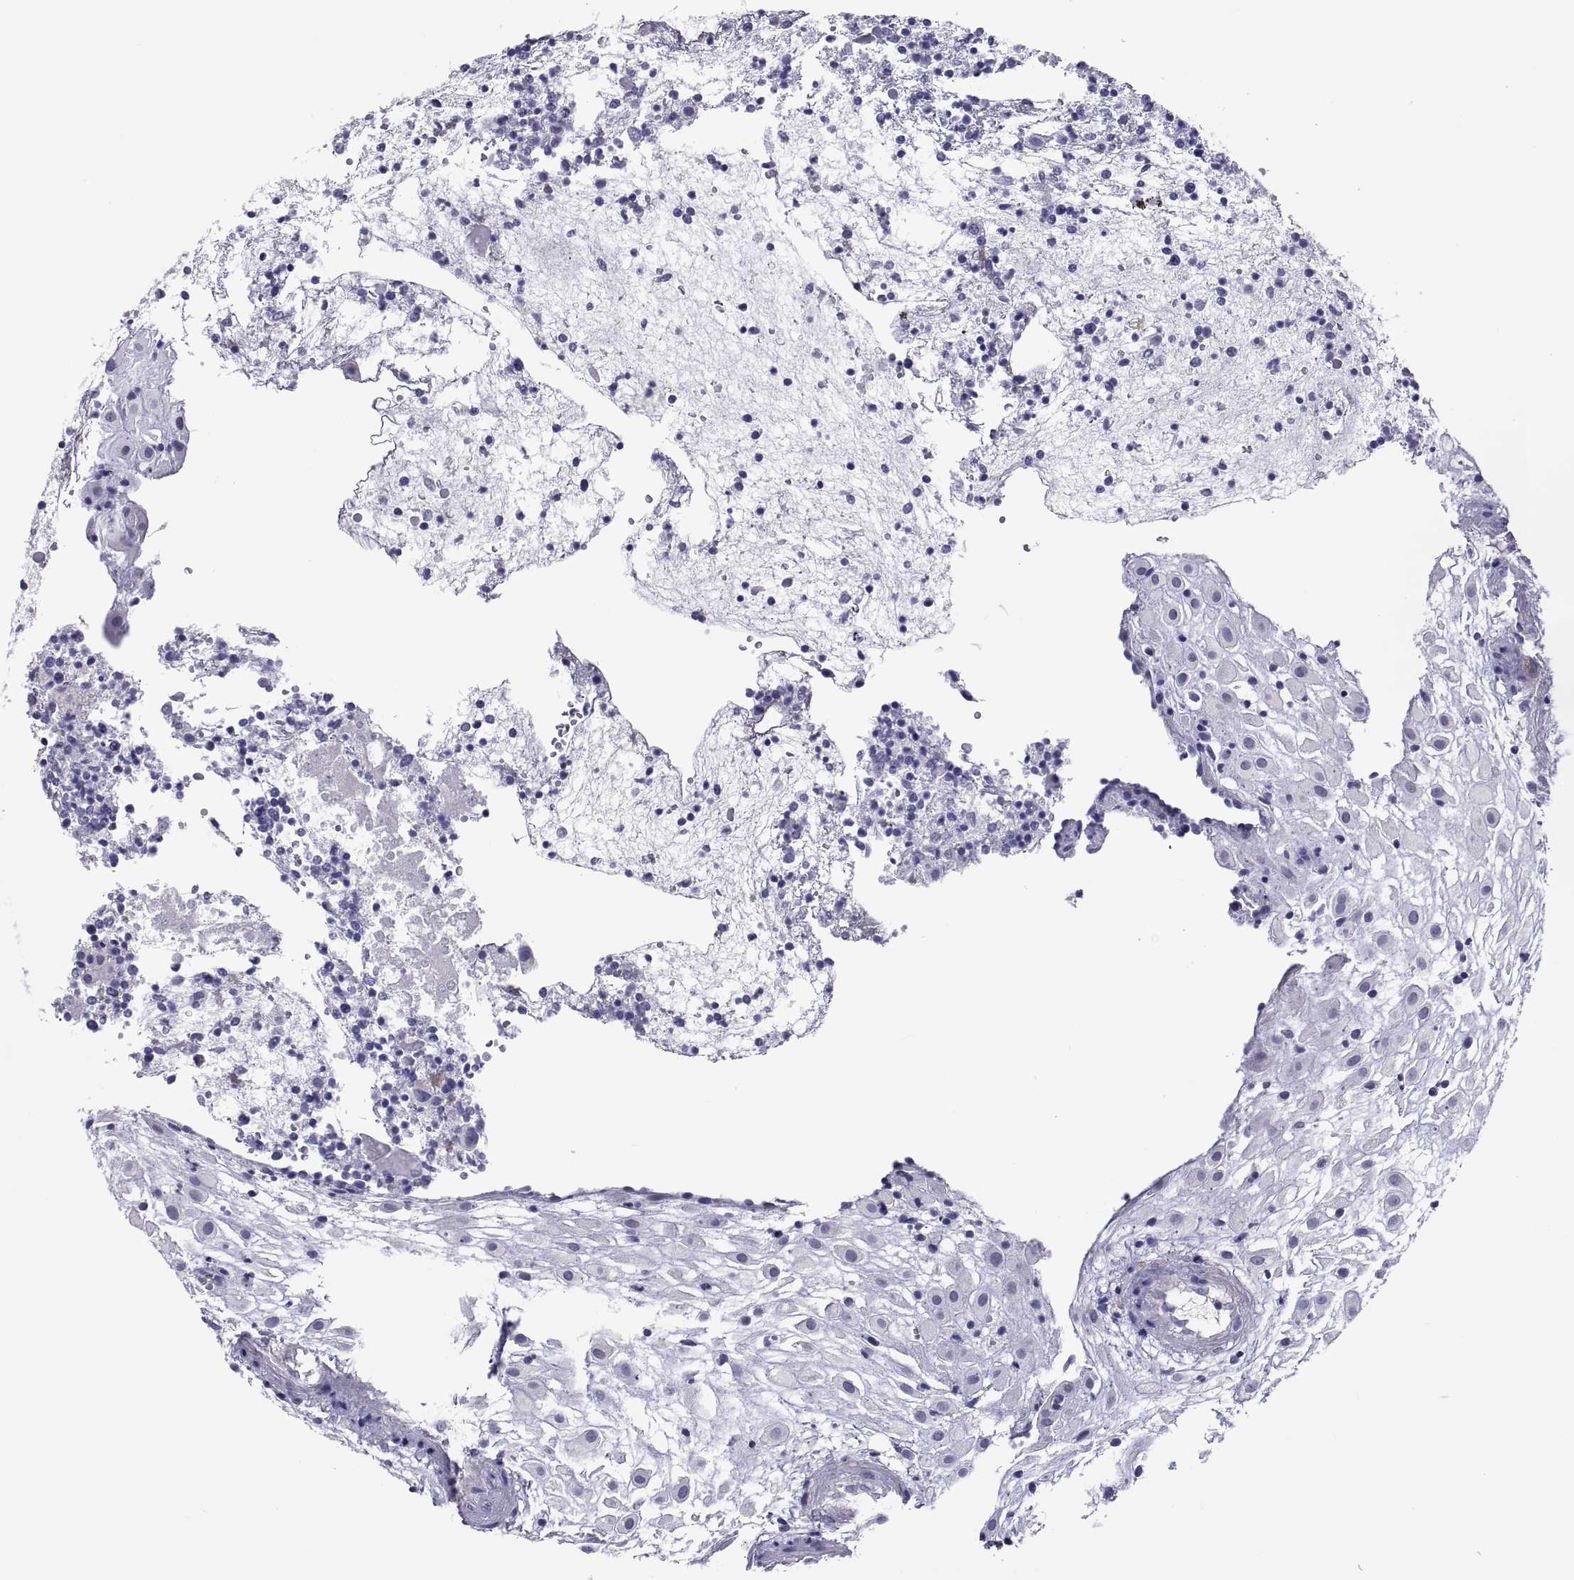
{"staining": {"intensity": "negative", "quantity": "none", "location": "none"}, "tissue": "placenta", "cell_type": "Decidual cells", "image_type": "normal", "snomed": [{"axis": "morphology", "description": "Normal tissue, NOS"}, {"axis": "topography", "description": "Placenta"}], "caption": "Immunohistochemistry of unremarkable human placenta reveals no staining in decidual cells. (Brightfield microscopy of DAB (3,3'-diaminobenzidine) immunohistochemistry (IHC) at high magnification).", "gene": "BSPH1", "patient": {"sex": "female", "age": 24}}